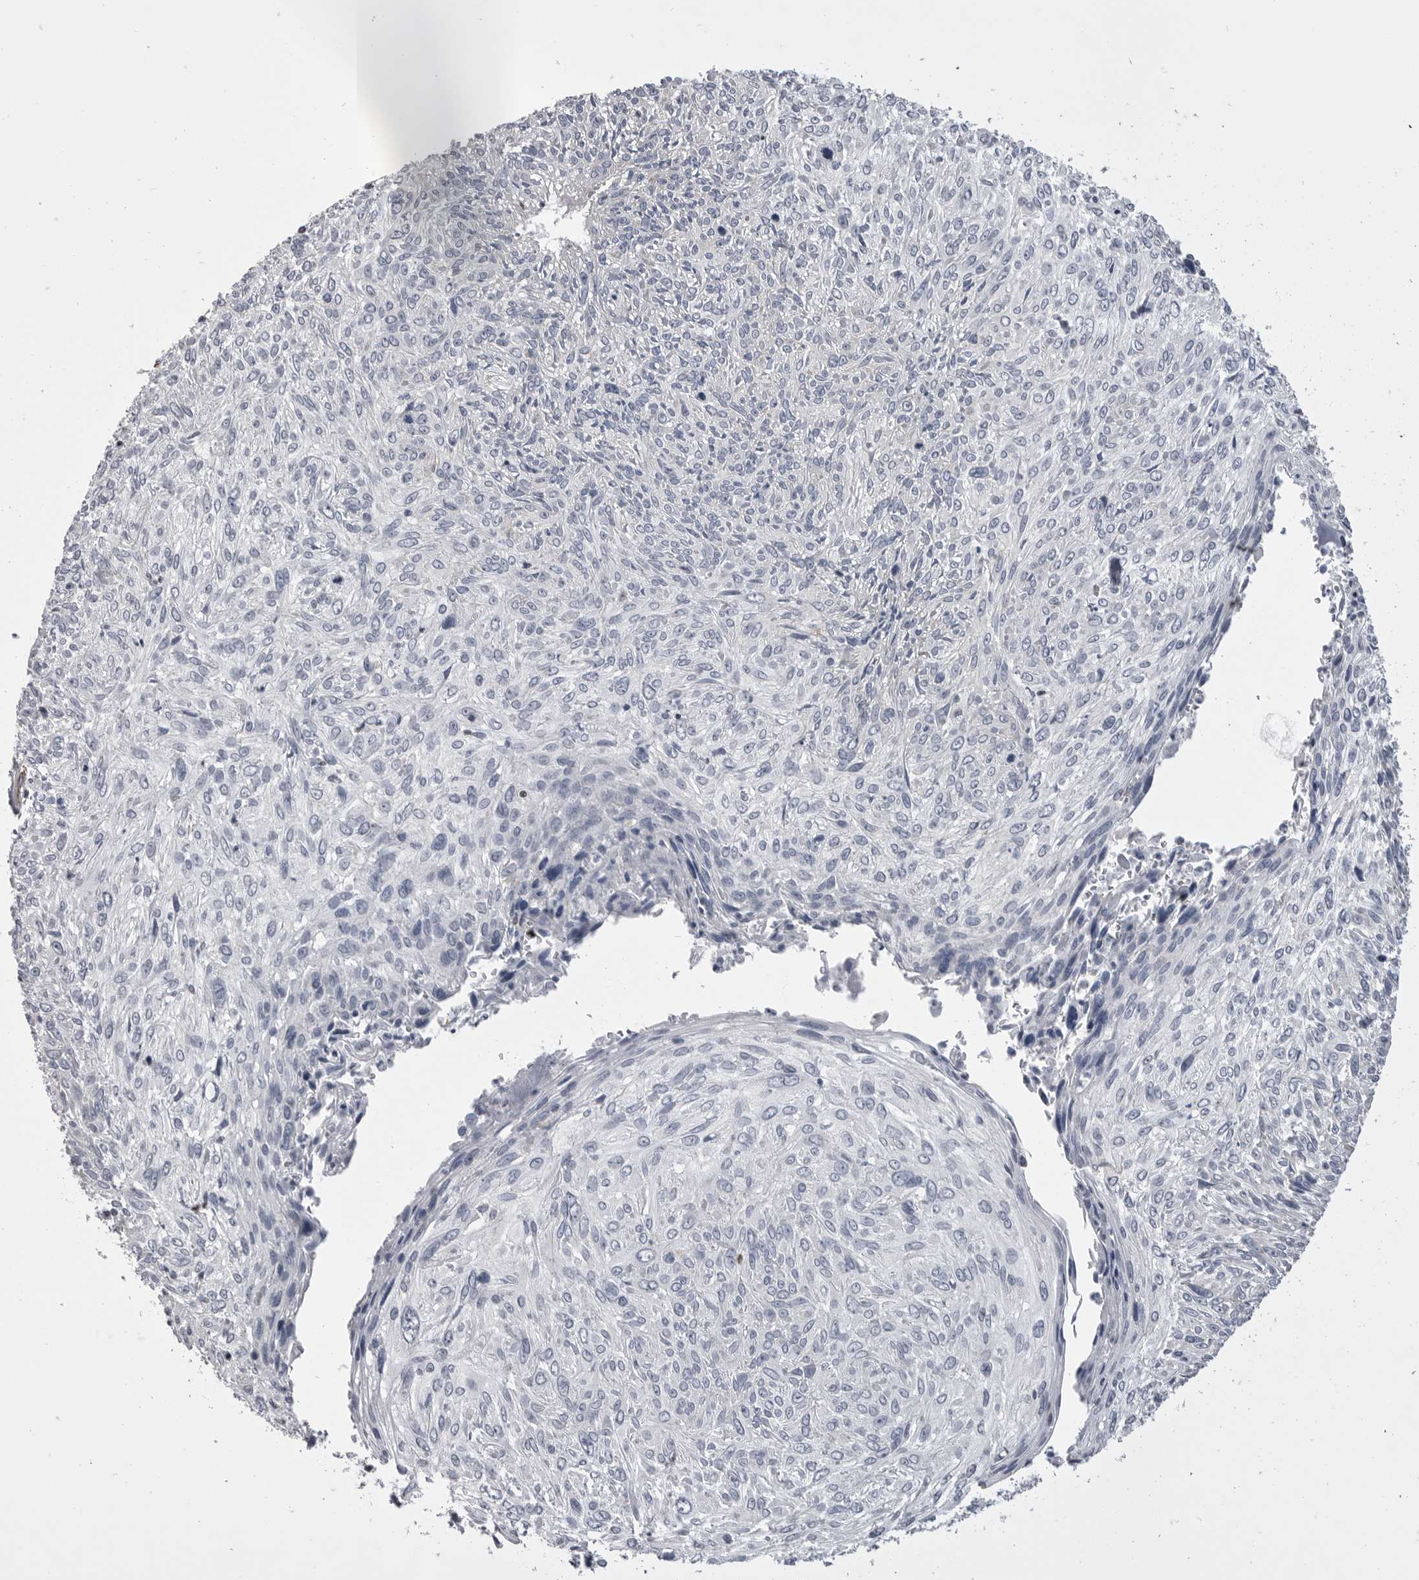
{"staining": {"intensity": "negative", "quantity": "none", "location": "none"}, "tissue": "cervical cancer", "cell_type": "Tumor cells", "image_type": "cancer", "snomed": [{"axis": "morphology", "description": "Squamous cell carcinoma, NOS"}, {"axis": "topography", "description": "Cervix"}], "caption": "Photomicrograph shows no significant protein staining in tumor cells of cervical squamous cell carcinoma.", "gene": "OPLAH", "patient": {"sex": "female", "age": 51}}